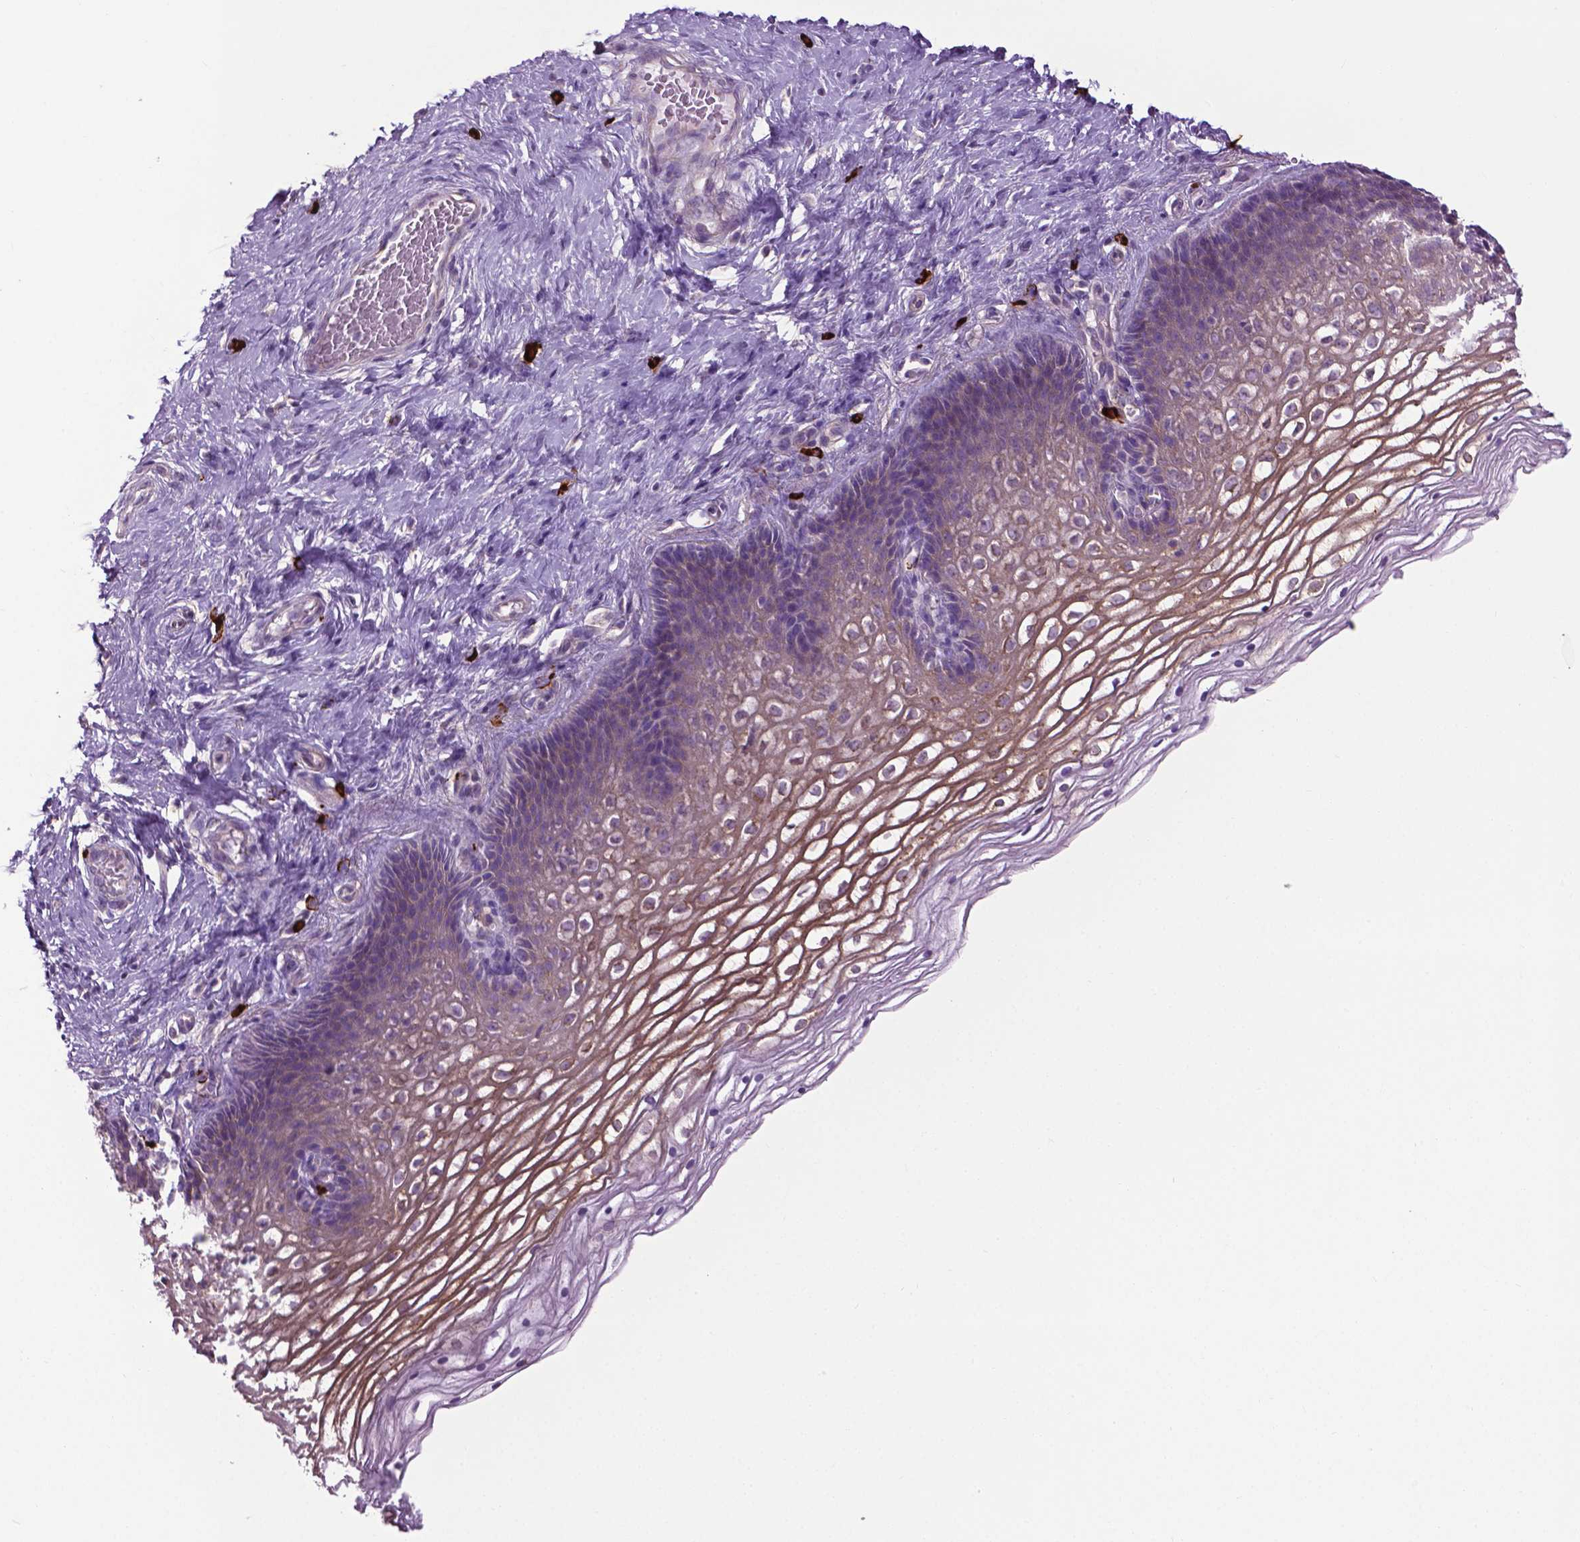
{"staining": {"intensity": "weak", "quantity": "<25%", "location": "cytoplasmic/membranous"}, "tissue": "cervix", "cell_type": "Glandular cells", "image_type": "normal", "snomed": [{"axis": "morphology", "description": "Normal tissue, NOS"}, {"axis": "topography", "description": "Cervix"}], "caption": "This is an IHC micrograph of unremarkable cervix. There is no expression in glandular cells.", "gene": "SPECC1L", "patient": {"sex": "female", "age": 34}}